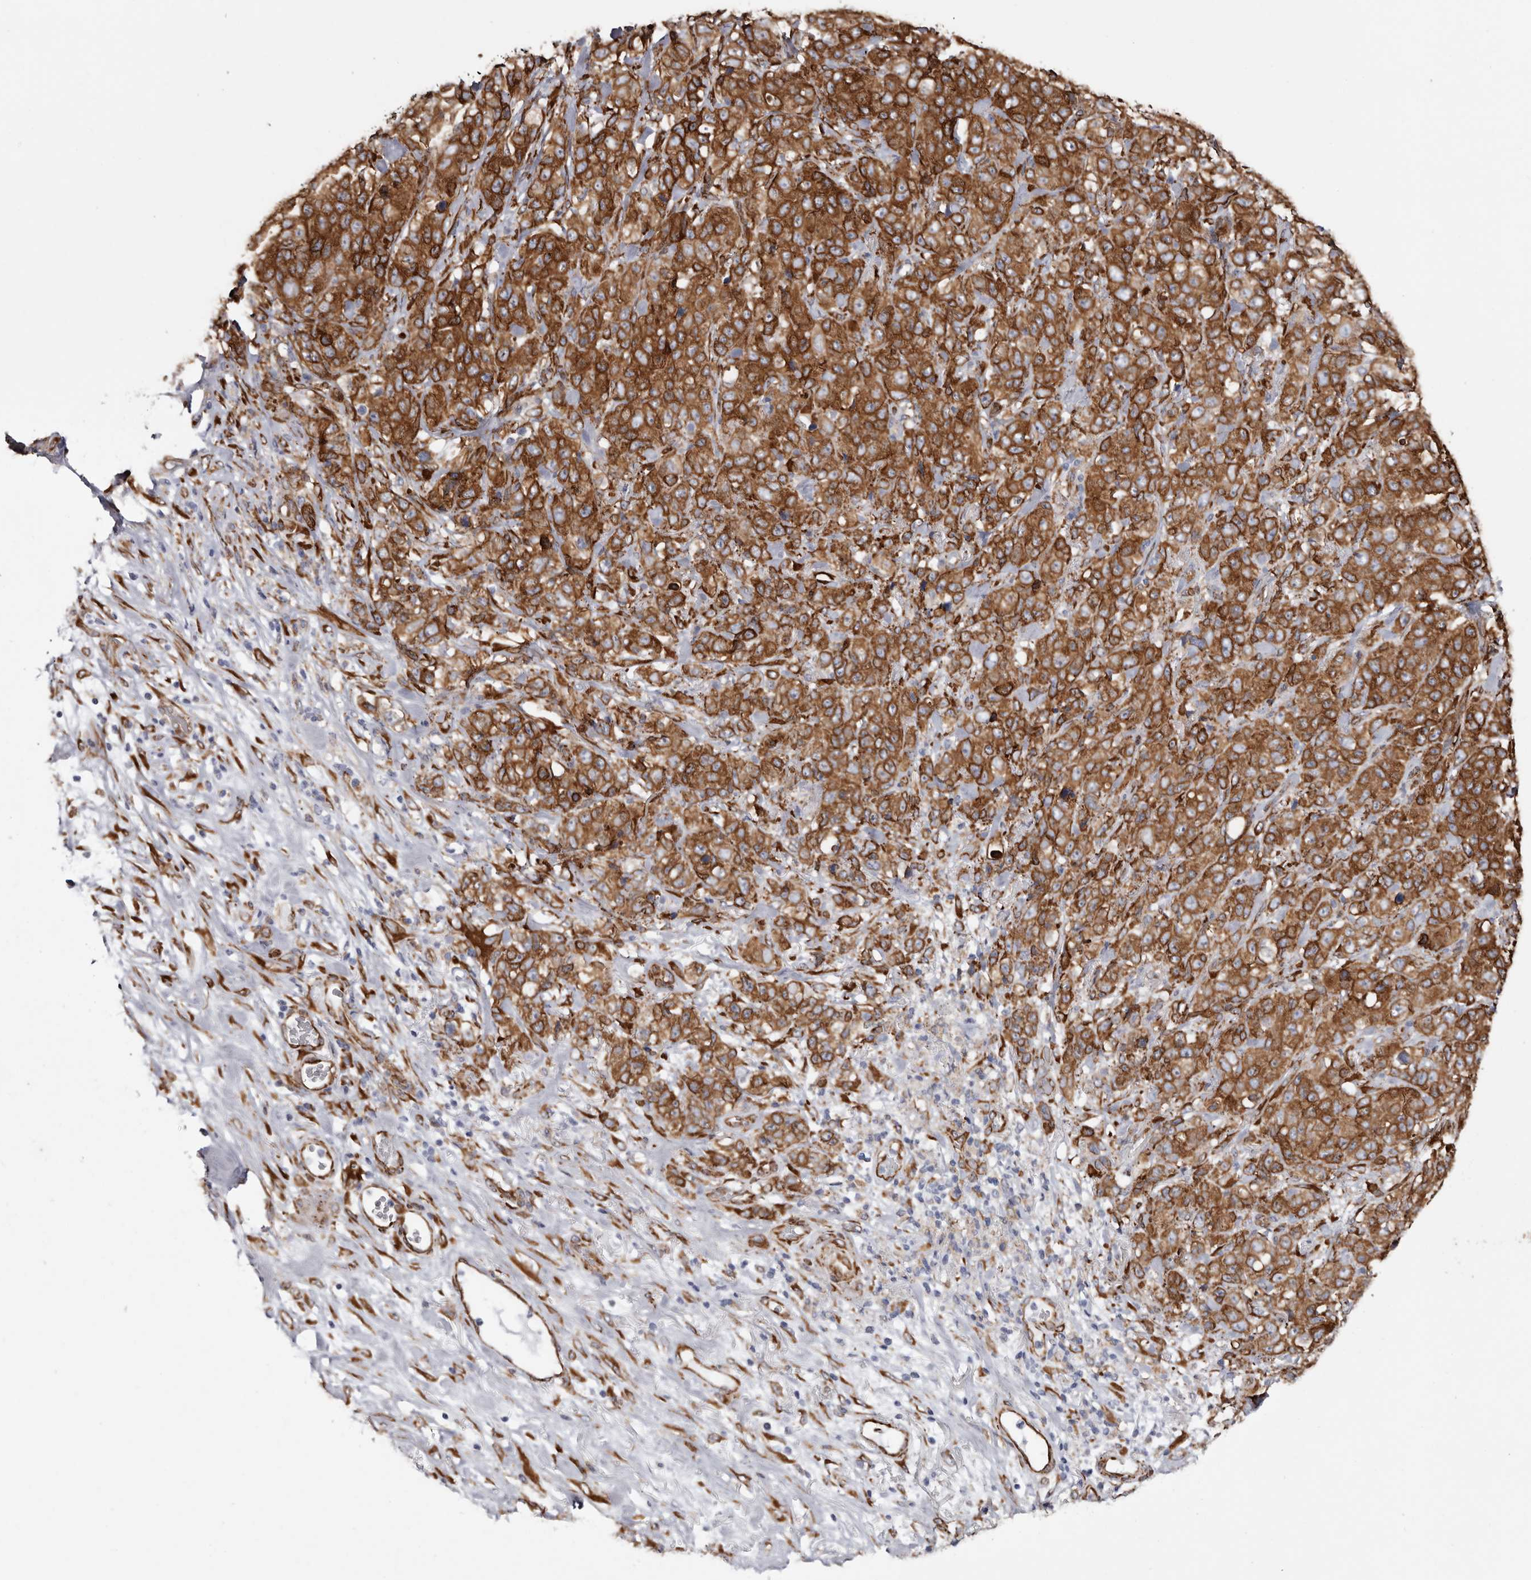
{"staining": {"intensity": "strong", "quantity": ">75%", "location": "cytoplasmic/membranous"}, "tissue": "stomach cancer", "cell_type": "Tumor cells", "image_type": "cancer", "snomed": [{"axis": "morphology", "description": "Adenocarcinoma, NOS"}, {"axis": "topography", "description": "Stomach"}], "caption": "Protein expression by immunohistochemistry demonstrates strong cytoplasmic/membranous positivity in about >75% of tumor cells in stomach cancer (adenocarcinoma).", "gene": "SEMA3E", "patient": {"sex": "male", "age": 48}}